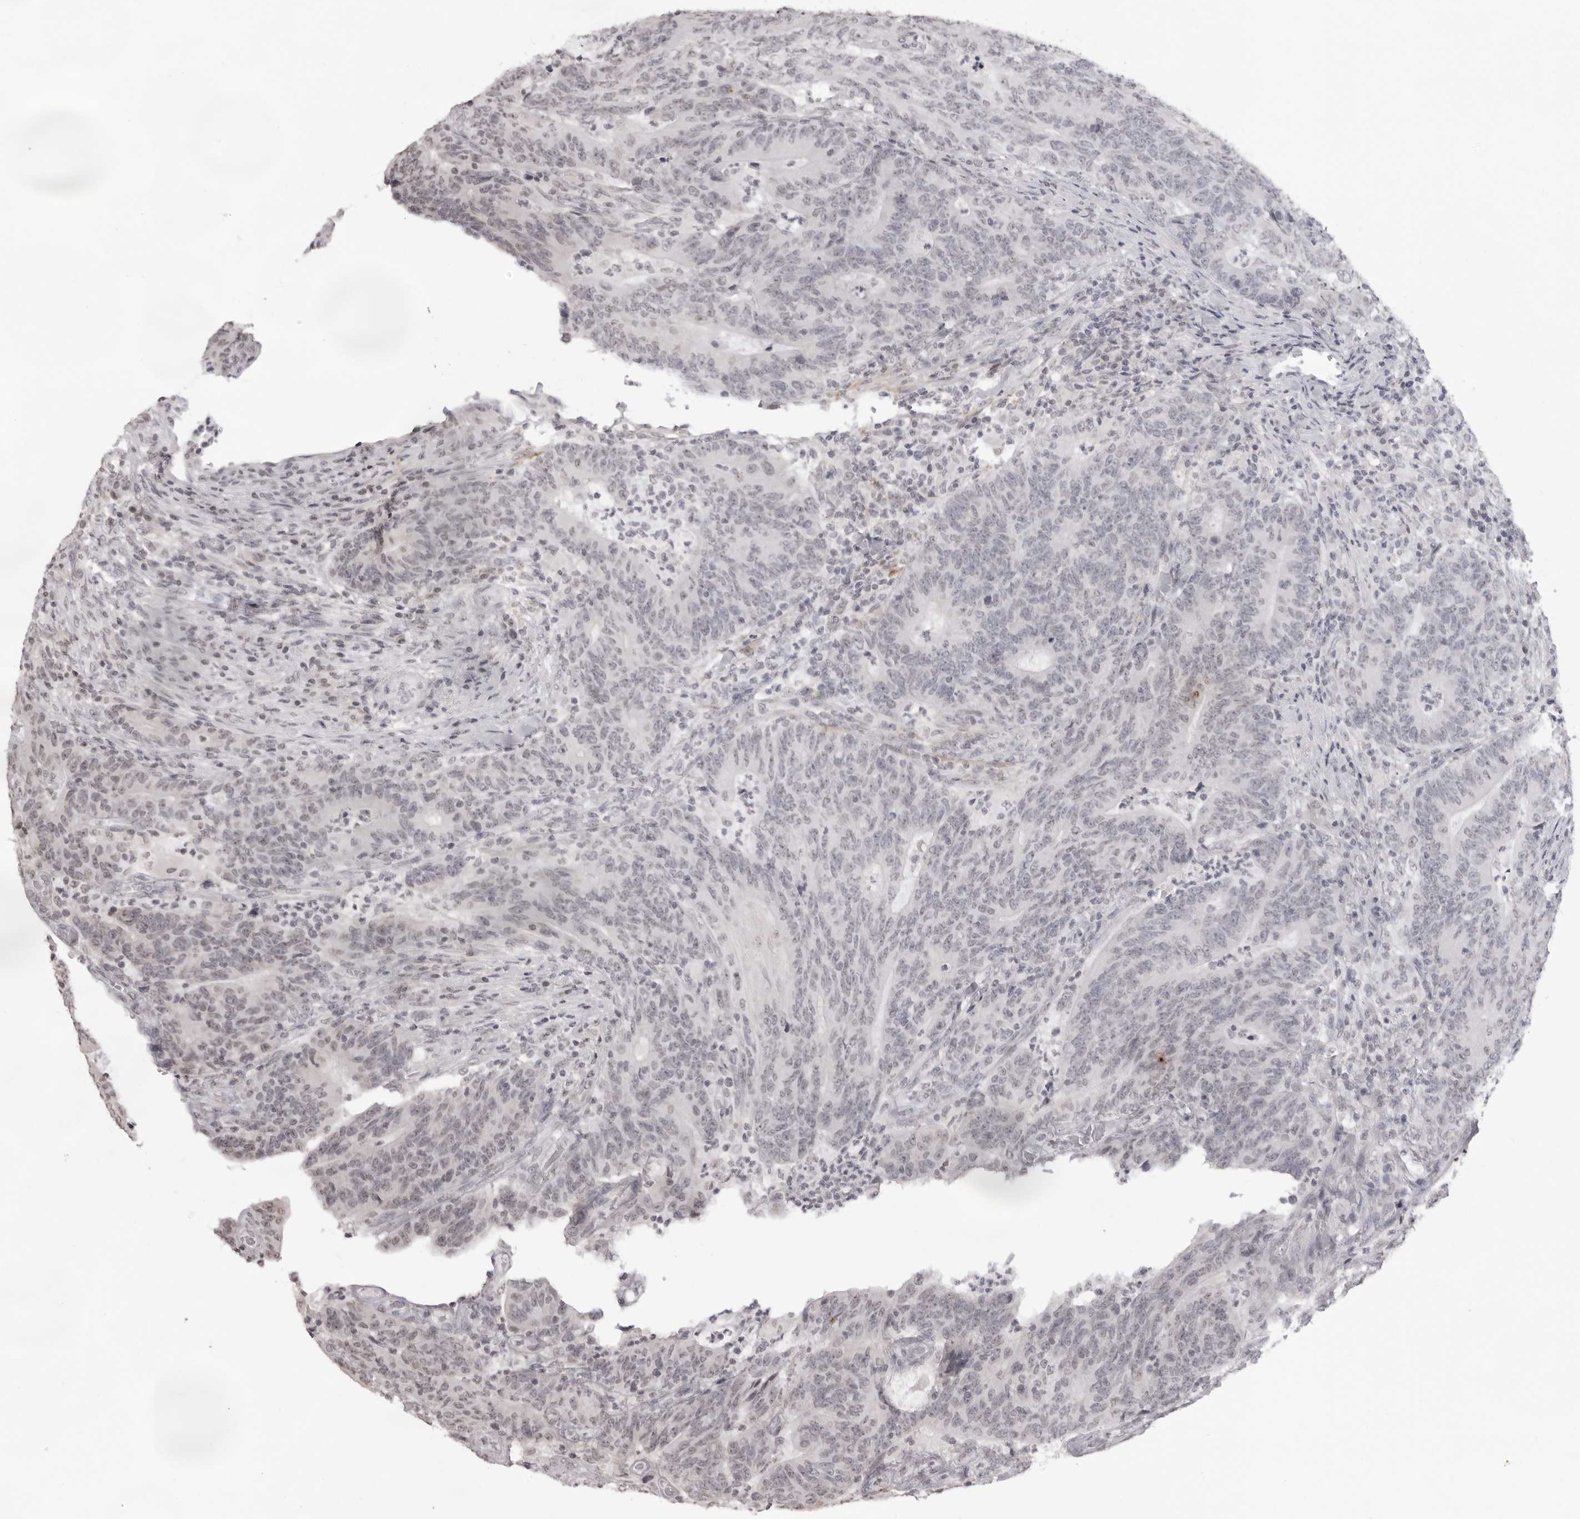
{"staining": {"intensity": "negative", "quantity": "none", "location": "none"}, "tissue": "colorectal cancer", "cell_type": "Tumor cells", "image_type": "cancer", "snomed": [{"axis": "morphology", "description": "Normal tissue, NOS"}, {"axis": "morphology", "description": "Adenocarcinoma, NOS"}, {"axis": "topography", "description": "Colon"}], "caption": "Immunohistochemistry photomicrograph of colorectal adenocarcinoma stained for a protein (brown), which displays no staining in tumor cells.", "gene": "NTM", "patient": {"sex": "female", "age": 75}}